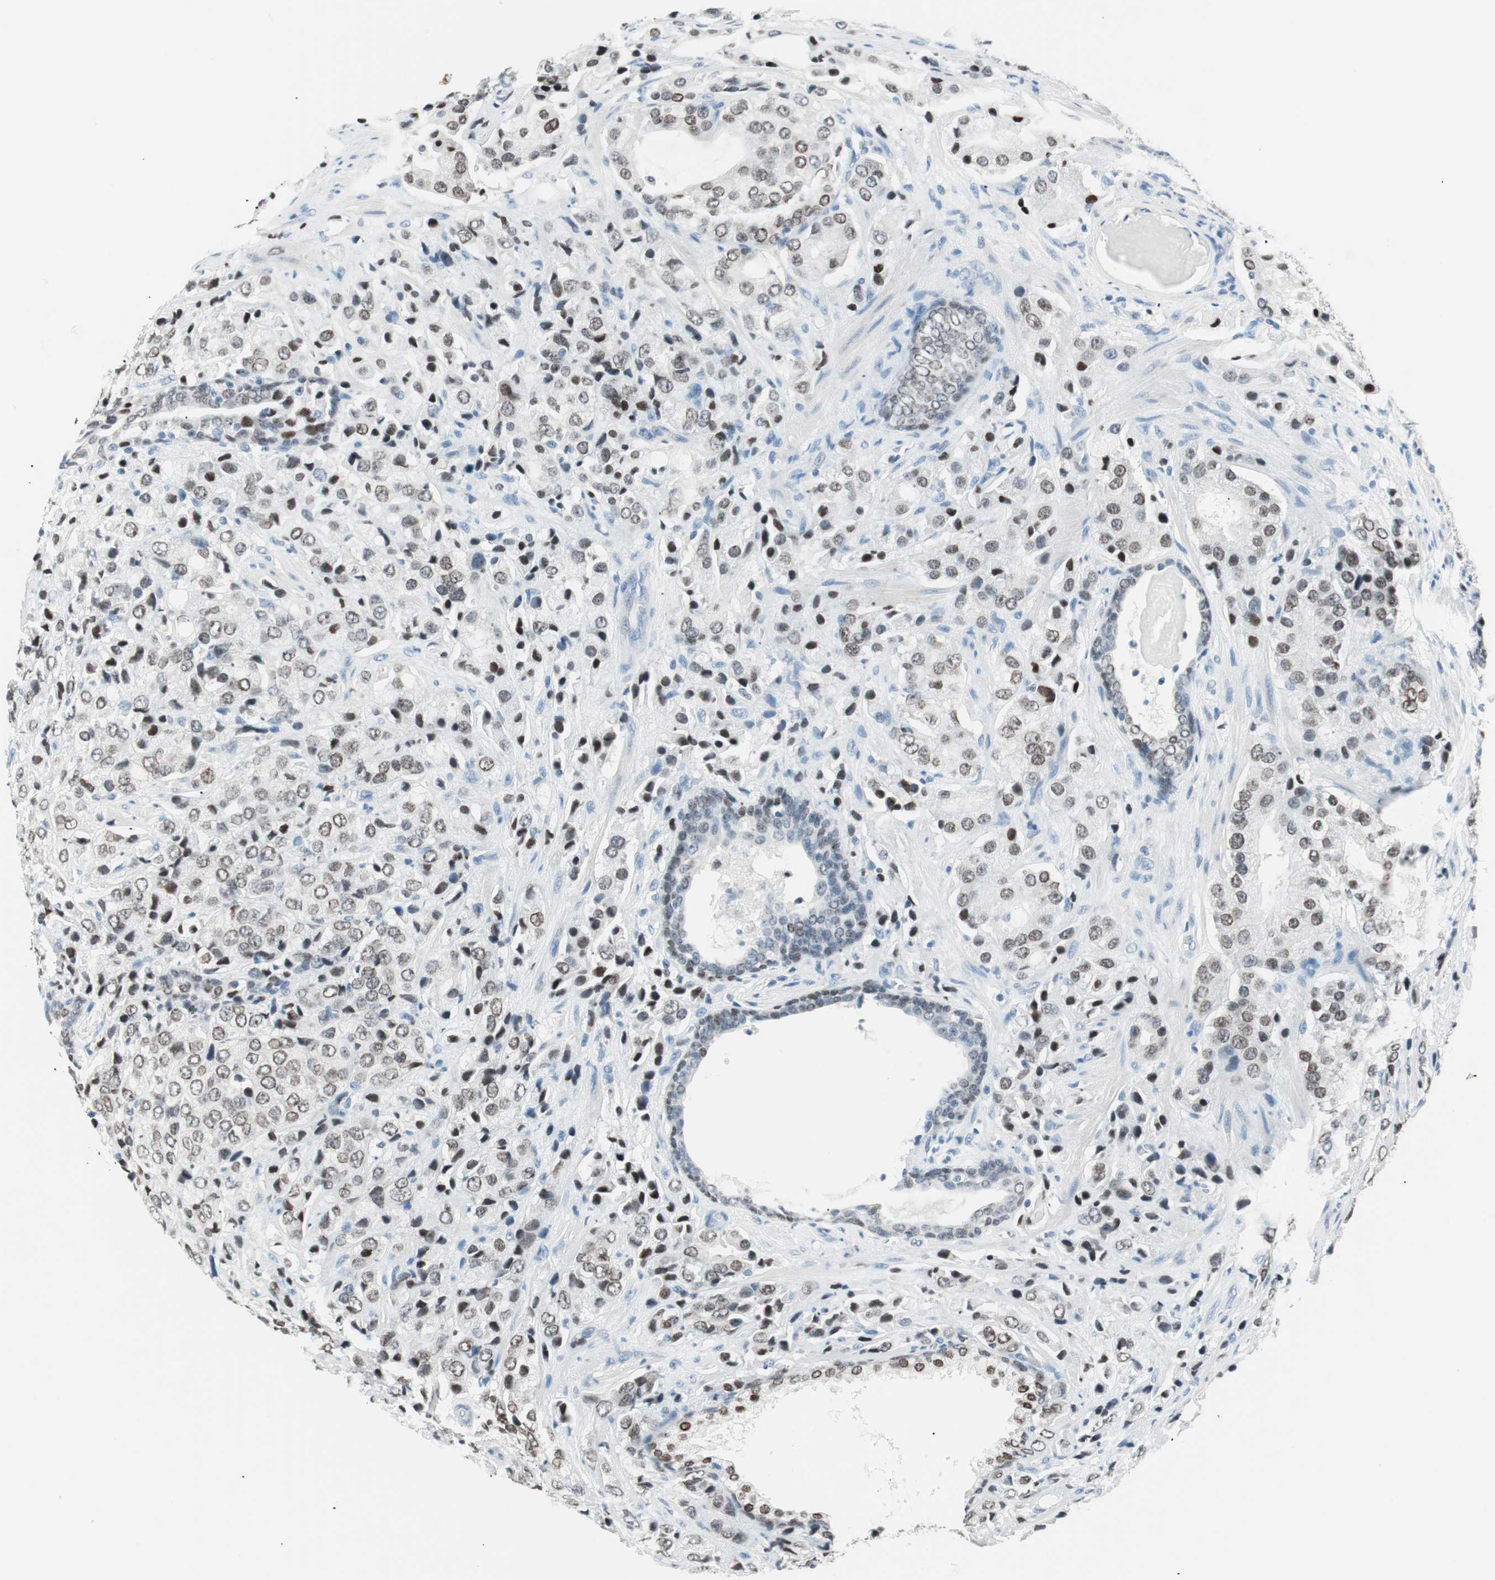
{"staining": {"intensity": "weak", "quantity": "25%-75%", "location": "nuclear"}, "tissue": "prostate cancer", "cell_type": "Tumor cells", "image_type": "cancer", "snomed": [{"axis": "morphology", "description": "Adenocarcinoma, High grade"}, {"axis": "topography", "description": "Prostate"}], "caption": "High-grade adenocarcinoma (prostate) stained with a protein marker exhibits weak staining in tumor cells.", "gene": "HOXB13", "patient": {"sex": "male", "age": 70}}